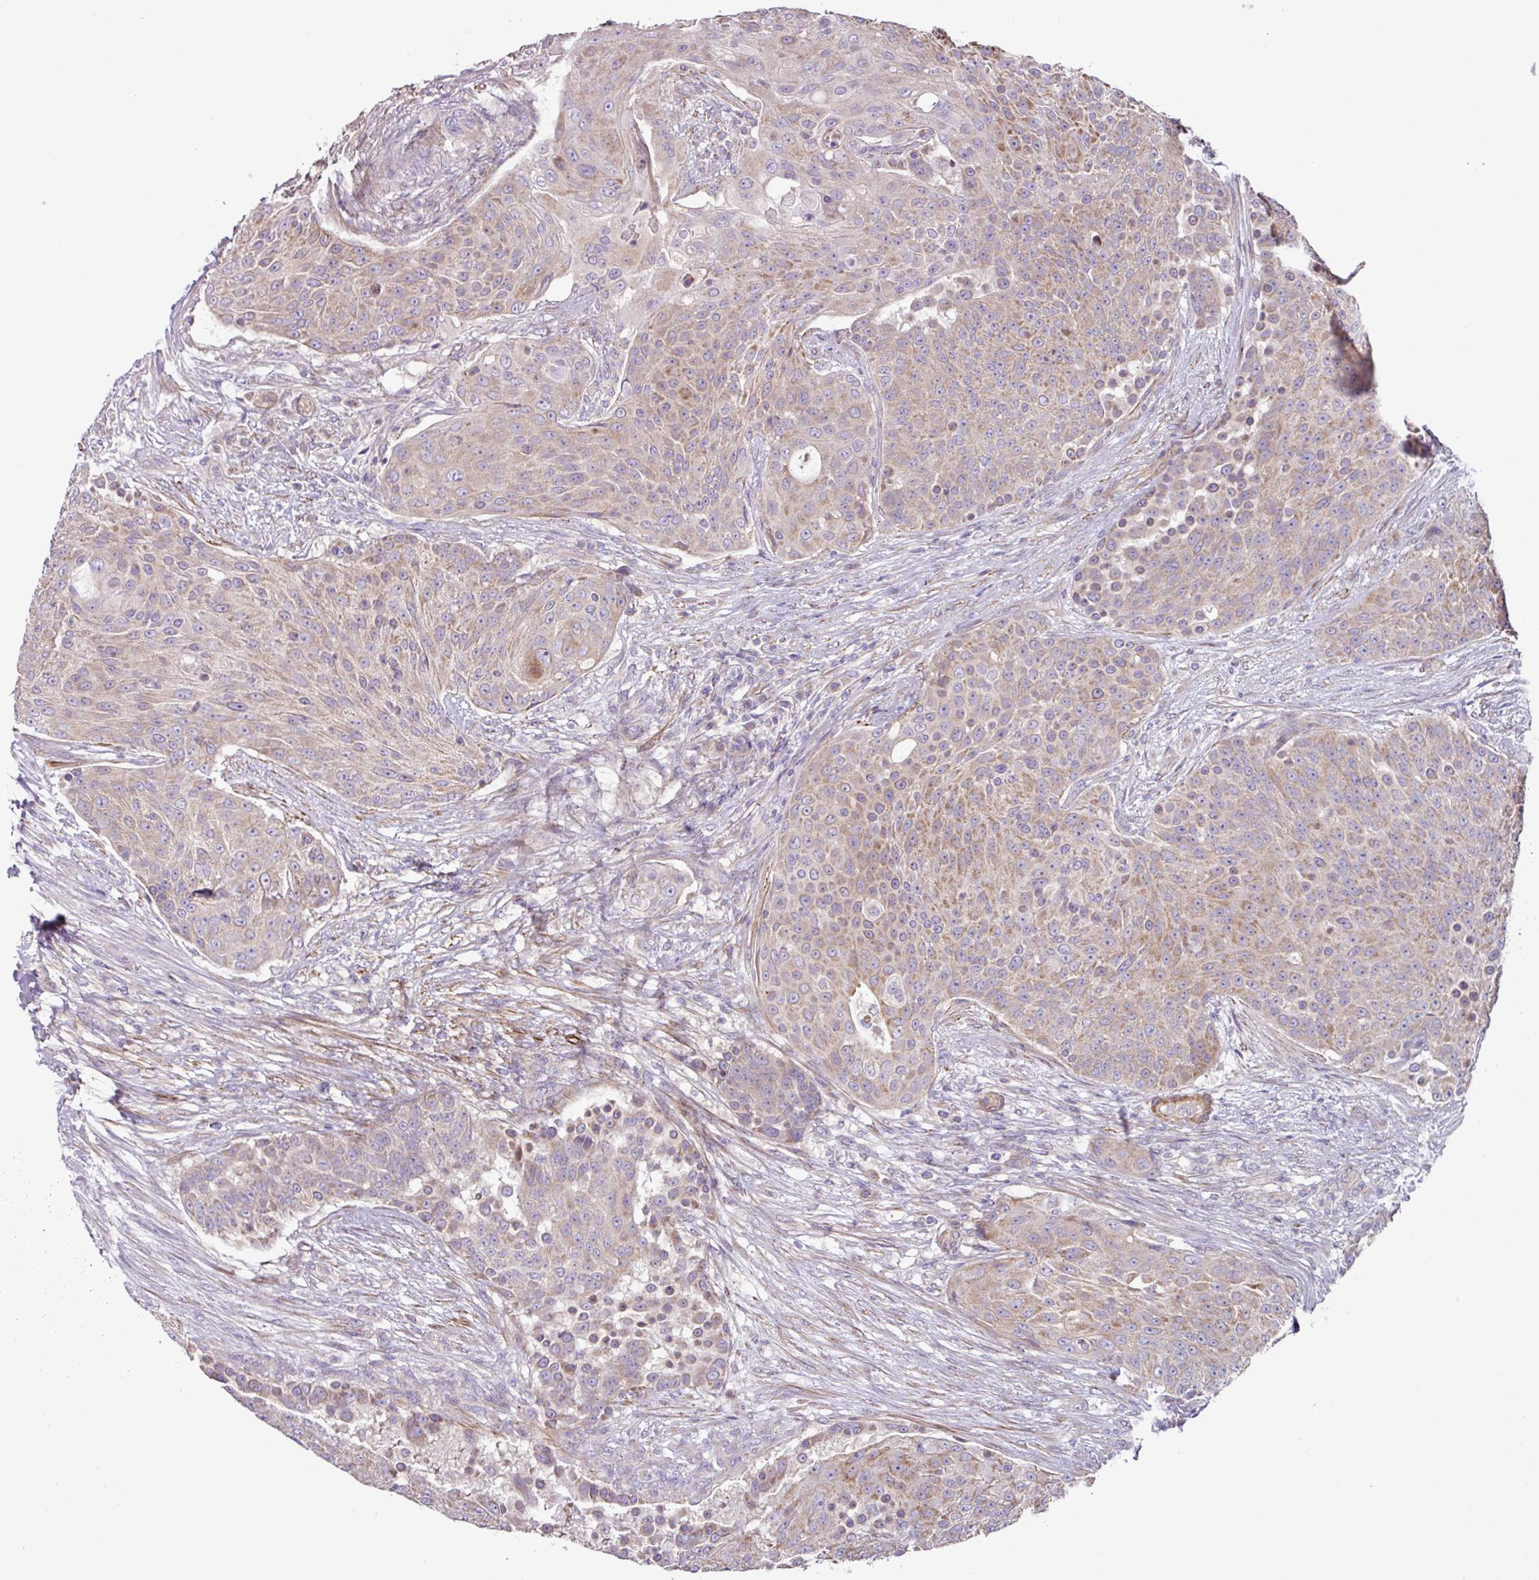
{"staining": {"intensity": "moderate", "quantity": "25%-75%", "location": "cytoplasmic/membranous"}, "tissue": "urothelial cancer", "cell_type": "Tumor cells", "image_type": "cancer", "snomed": [{"axis": "morphology", "description": "Urothelial carcinoma, High grade"}, {"axis": "topography", "description": "Urinary bladder"}], "caption": "This is a photomicrograph of immunohistochemistry staining of urothelial cancer, which shows moderate positivity in the cytoplasmic/membranous of tumor cells.", "gene": "MRRF", "patient": {"sex": "female", "age": 63}}